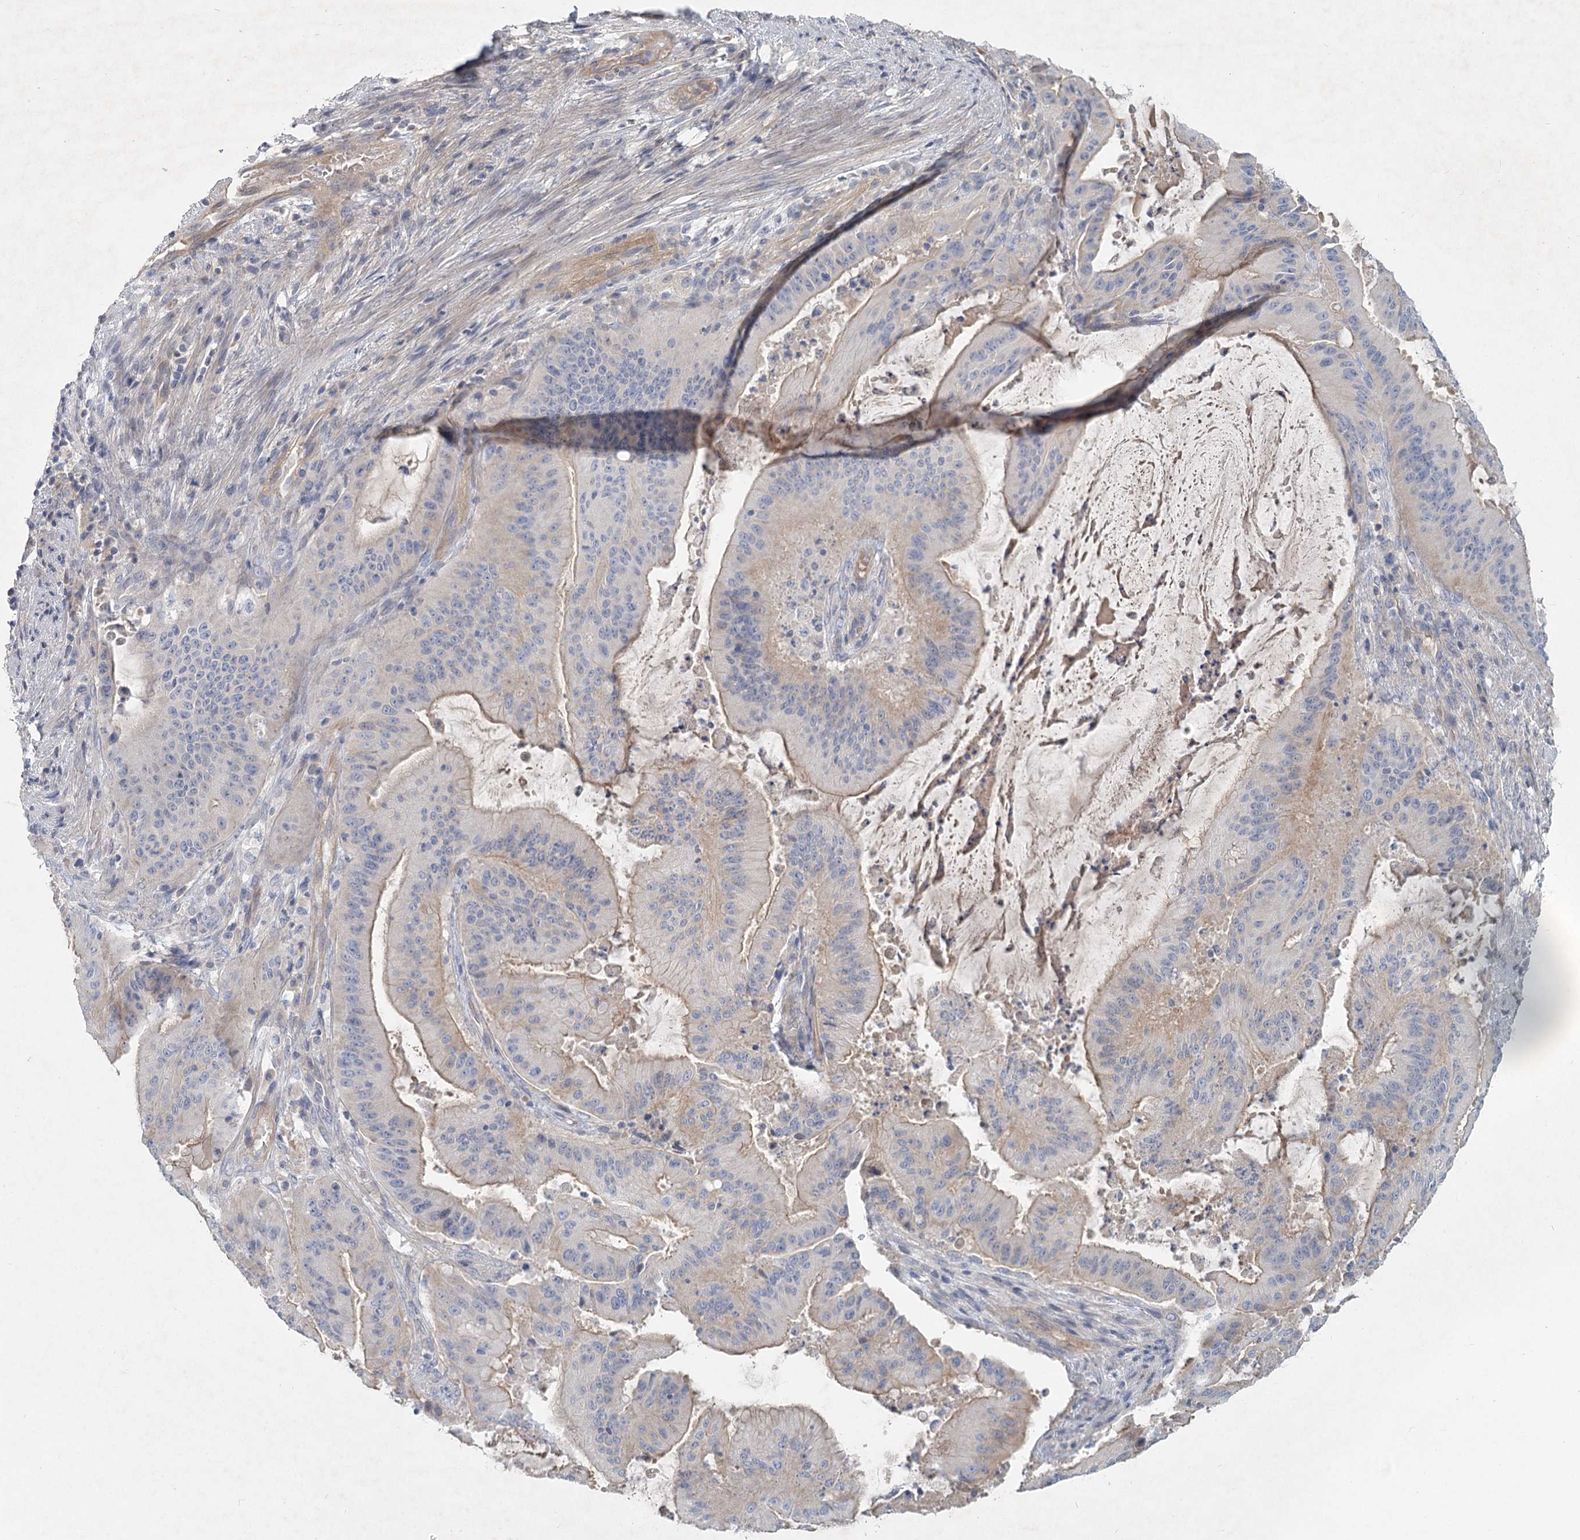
{"staining": {"intensity": "weak", "quantity": "<25%", "location": "cytoplasmic/membranous"}, "tissue": "liver cancer", "cell_type": "Tumor cells", "image_type": "cancer", "snomed": [{"axis": "morphology", "description": "Normal tissue, NOS"}, {"axis": "morphology", "description": "Cholangiocarcinoma"}, {"axis": "topography", "description": "Liver"}, {"axis": "topography", "description": "Peripheral nerve tissue"}], "caption": "The image reveals no significant staining in tumor cells of liver cancer (cholangiocarcinoma). (DAB (3,3'-diaminobenzidine) IHC visualized using brightfield microscopy, high magnification).", "gene": "DNMBP", "patient": {"sex": "female", "age": 73}}